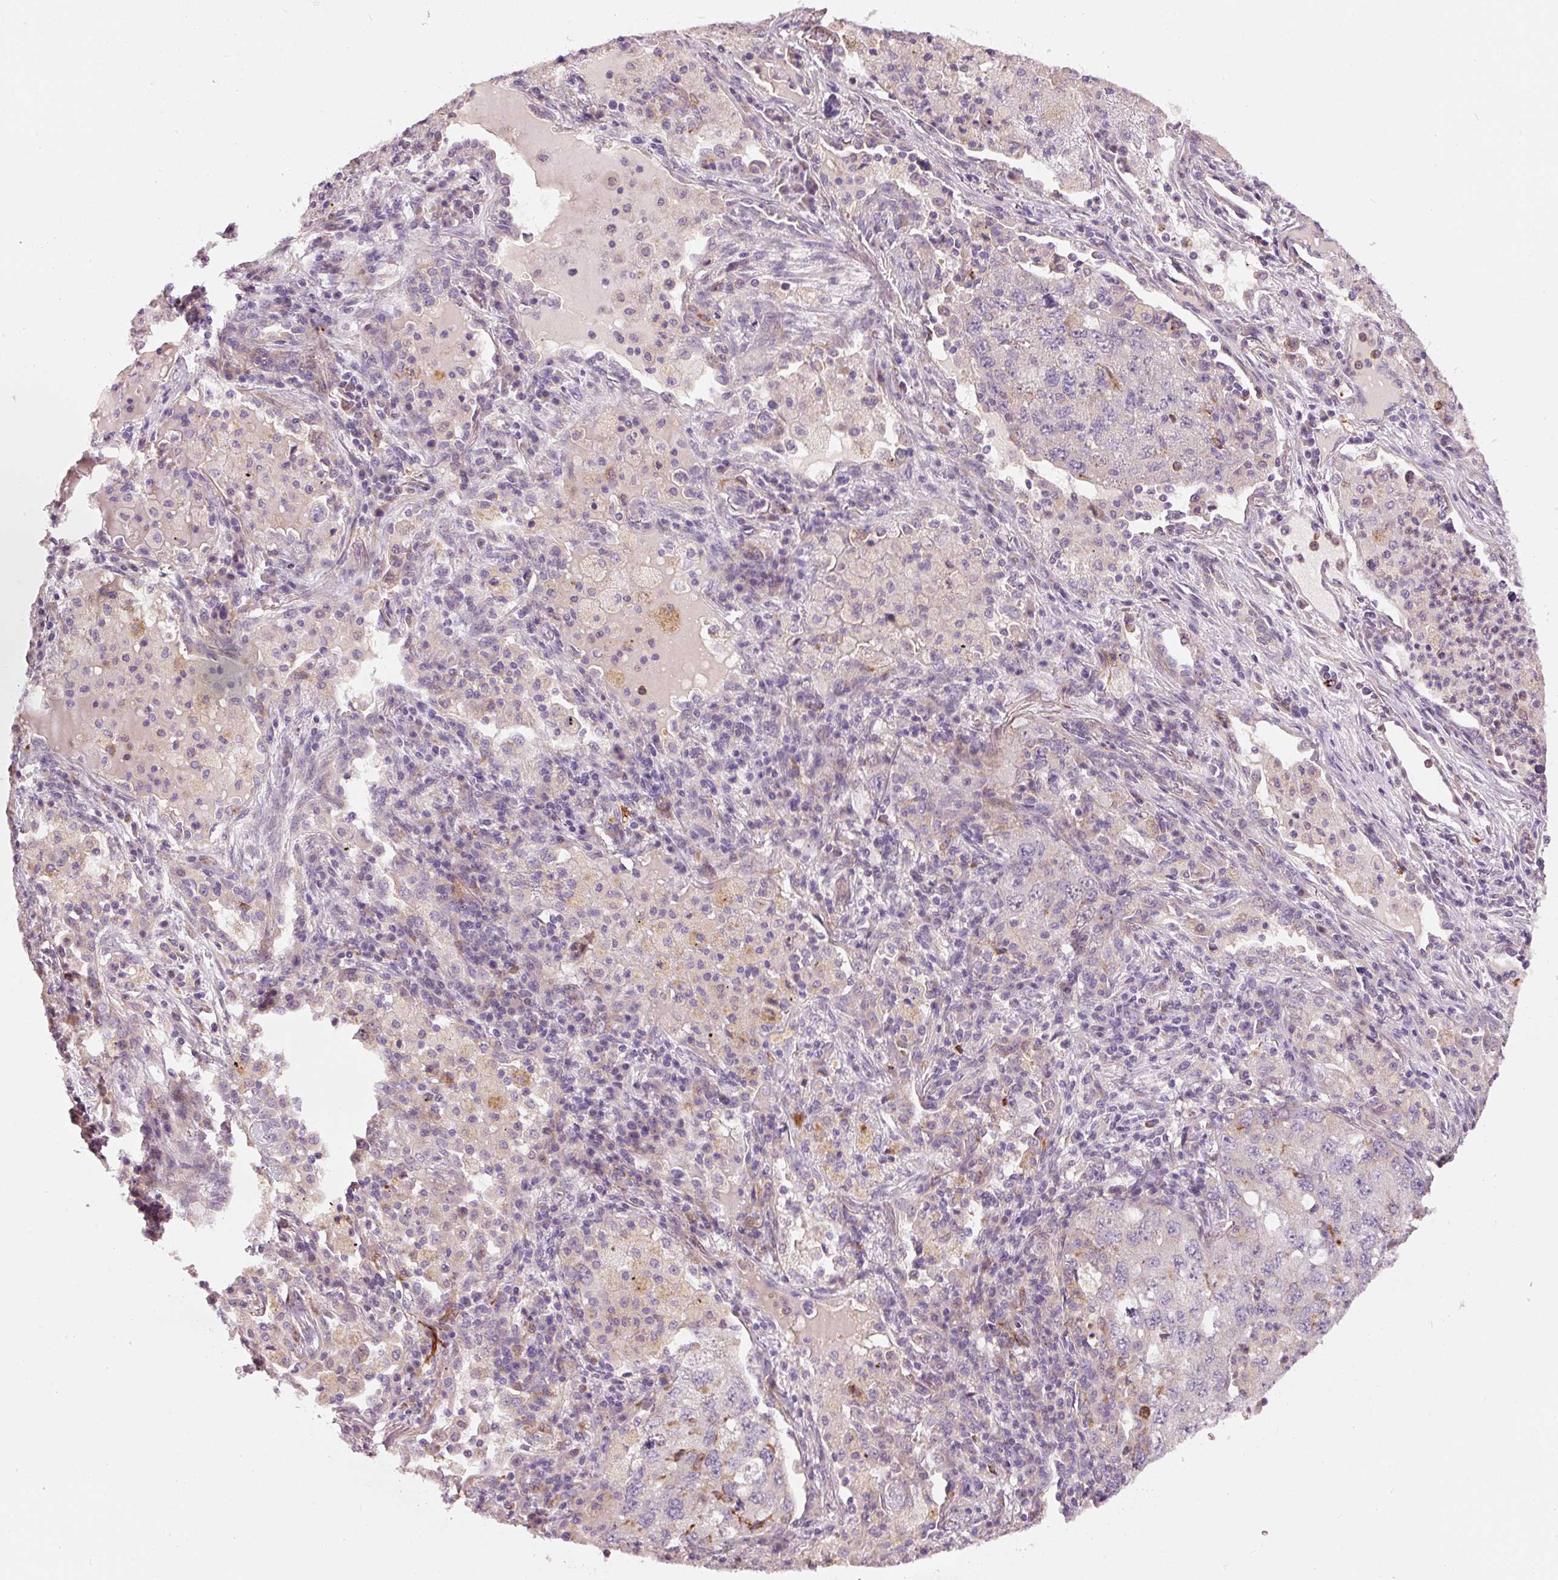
{"staining": {"intensity": "negative", "quantity": "none", "location": "none"}, "tissue": "lung cancer", "cell_type": "Tumor cells", "image_type": "cancer", "snomed": [{"axis": "morphology", "description": "Adenocarcinoma, NOS"}, {"axis": "topography", "description": "Lung"}], "caption": "This is an immunohistochemistry photomicrograph of adenocarcinoma (lung). There is no positivity in tumor cells.", "gene": "KLHL21", "patient": {"sex": "female", "age": 57}}